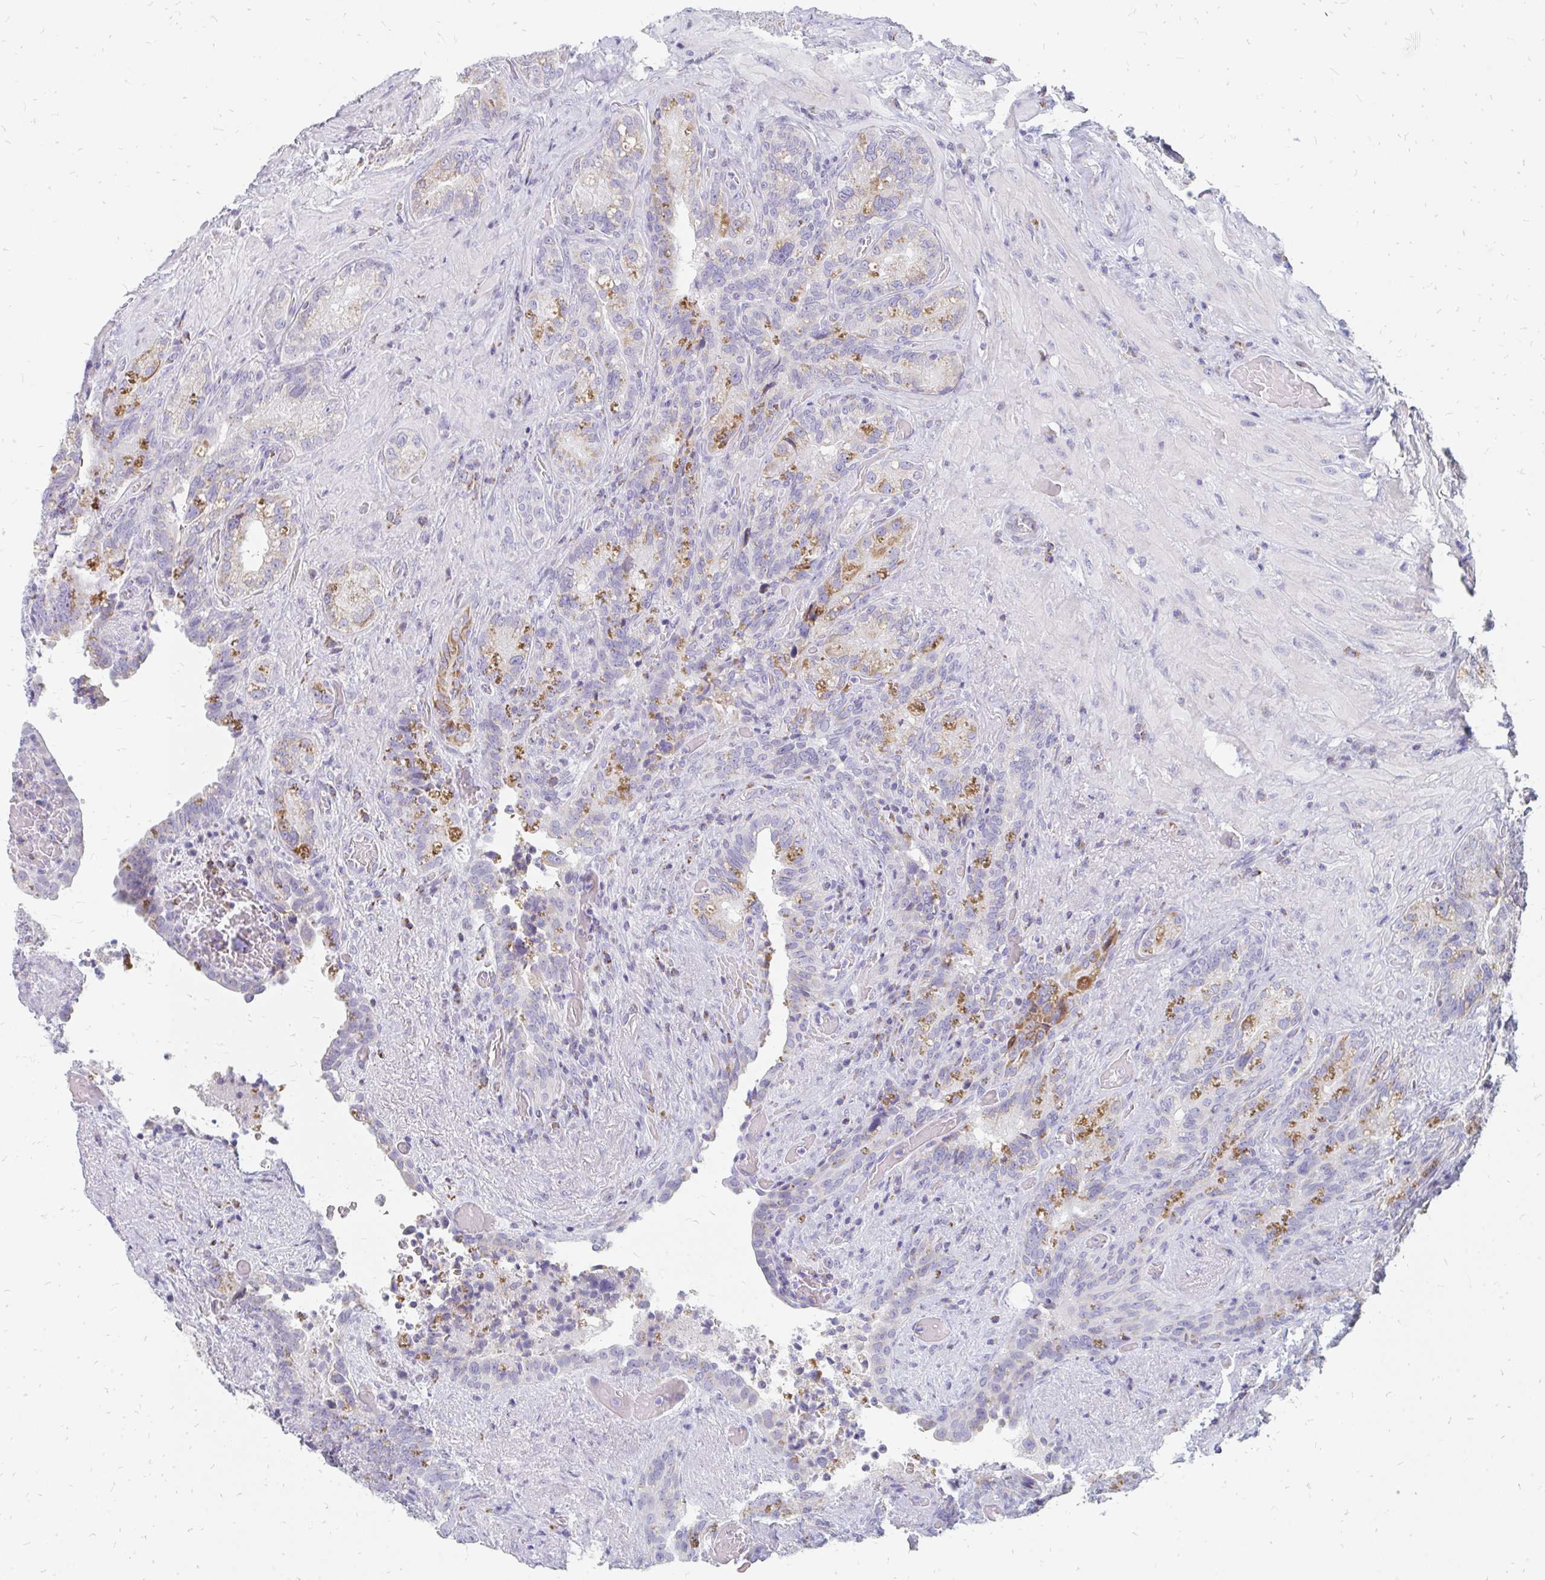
{"staining": {"intensity": "moderate", "quantity": "<25%", "location": "cytoplasmic/membranous"}, "tissue": "seminal vesicle", "cell_type": "Glandular cells", "image_type": "normal", "snomed": [{"axis": "morphology", "description": "Normal tissue, NOS"}, {"axis": "topography", "description": "Seminal veicle"}], "caption": "Seminal vesicle stained with DAB immunohistochemistry exhibits low levels of moderate cytoplasmic/membranous positivity in about <25% of glandular cells.", "gene": "OR10V1", "patient": {"sex": "male", "age": 68}}